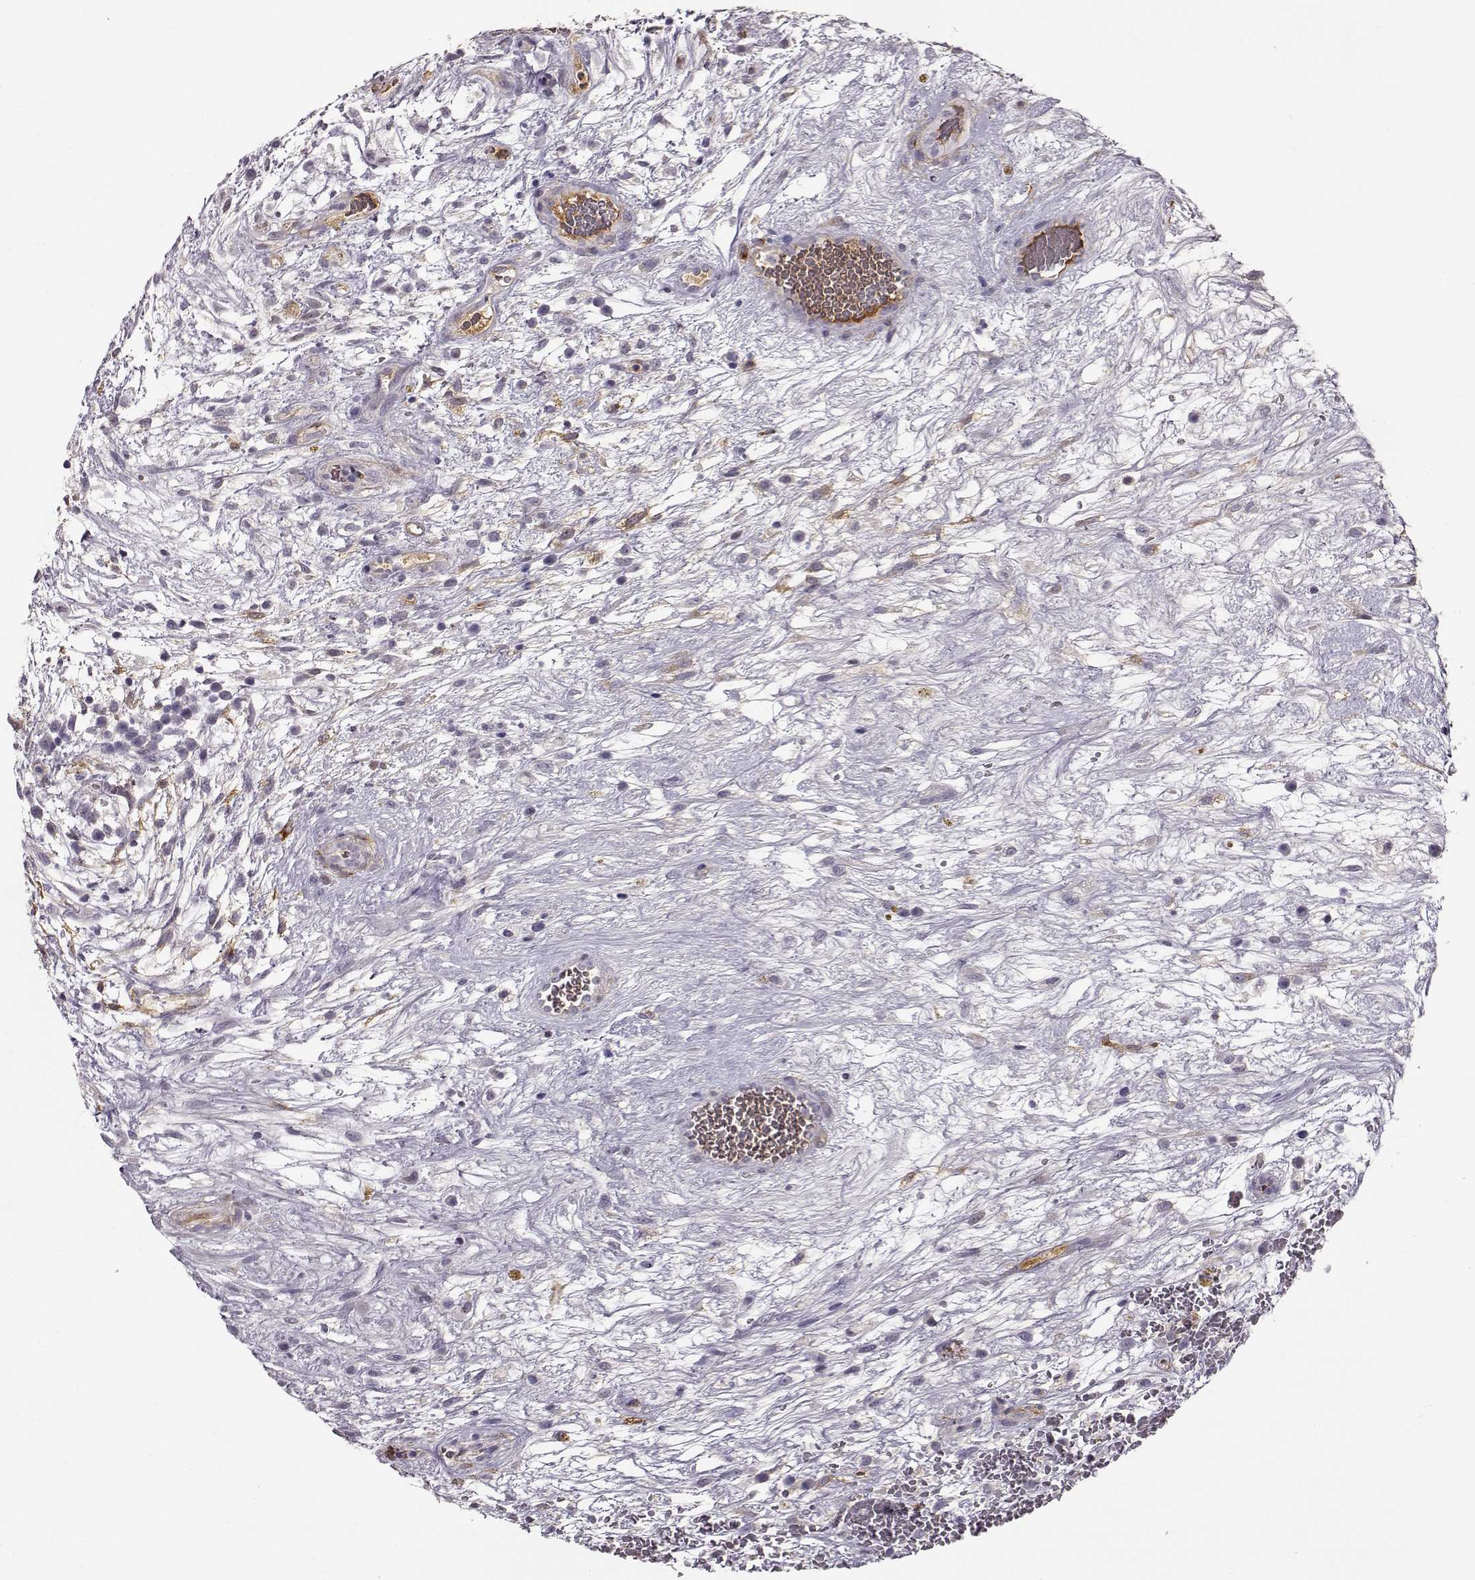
{"staining": {"intensity": "weak", "quantity": "<25%", "location": "cytoplasmic/membranous"}, "tissue": "testis cancer", "cell_type": "Tumor cells", "image_type": "cancer", "snomed": [{"axis": "morphology", "description": "Normal tissue, NOS"}, {"axis": "morphology", "description": "Carcinoma, Embryonal, NOS"}, {"axis": "topography", "description": "Testis"}], "caption": "This is an immunohistochemistry (IHC) histopathology image of testis cancer (embryonal carcinoma). There is no staining in tumor cells.", "gene": "TRIM69", "patient": {"sex": "male", "age": 32}}